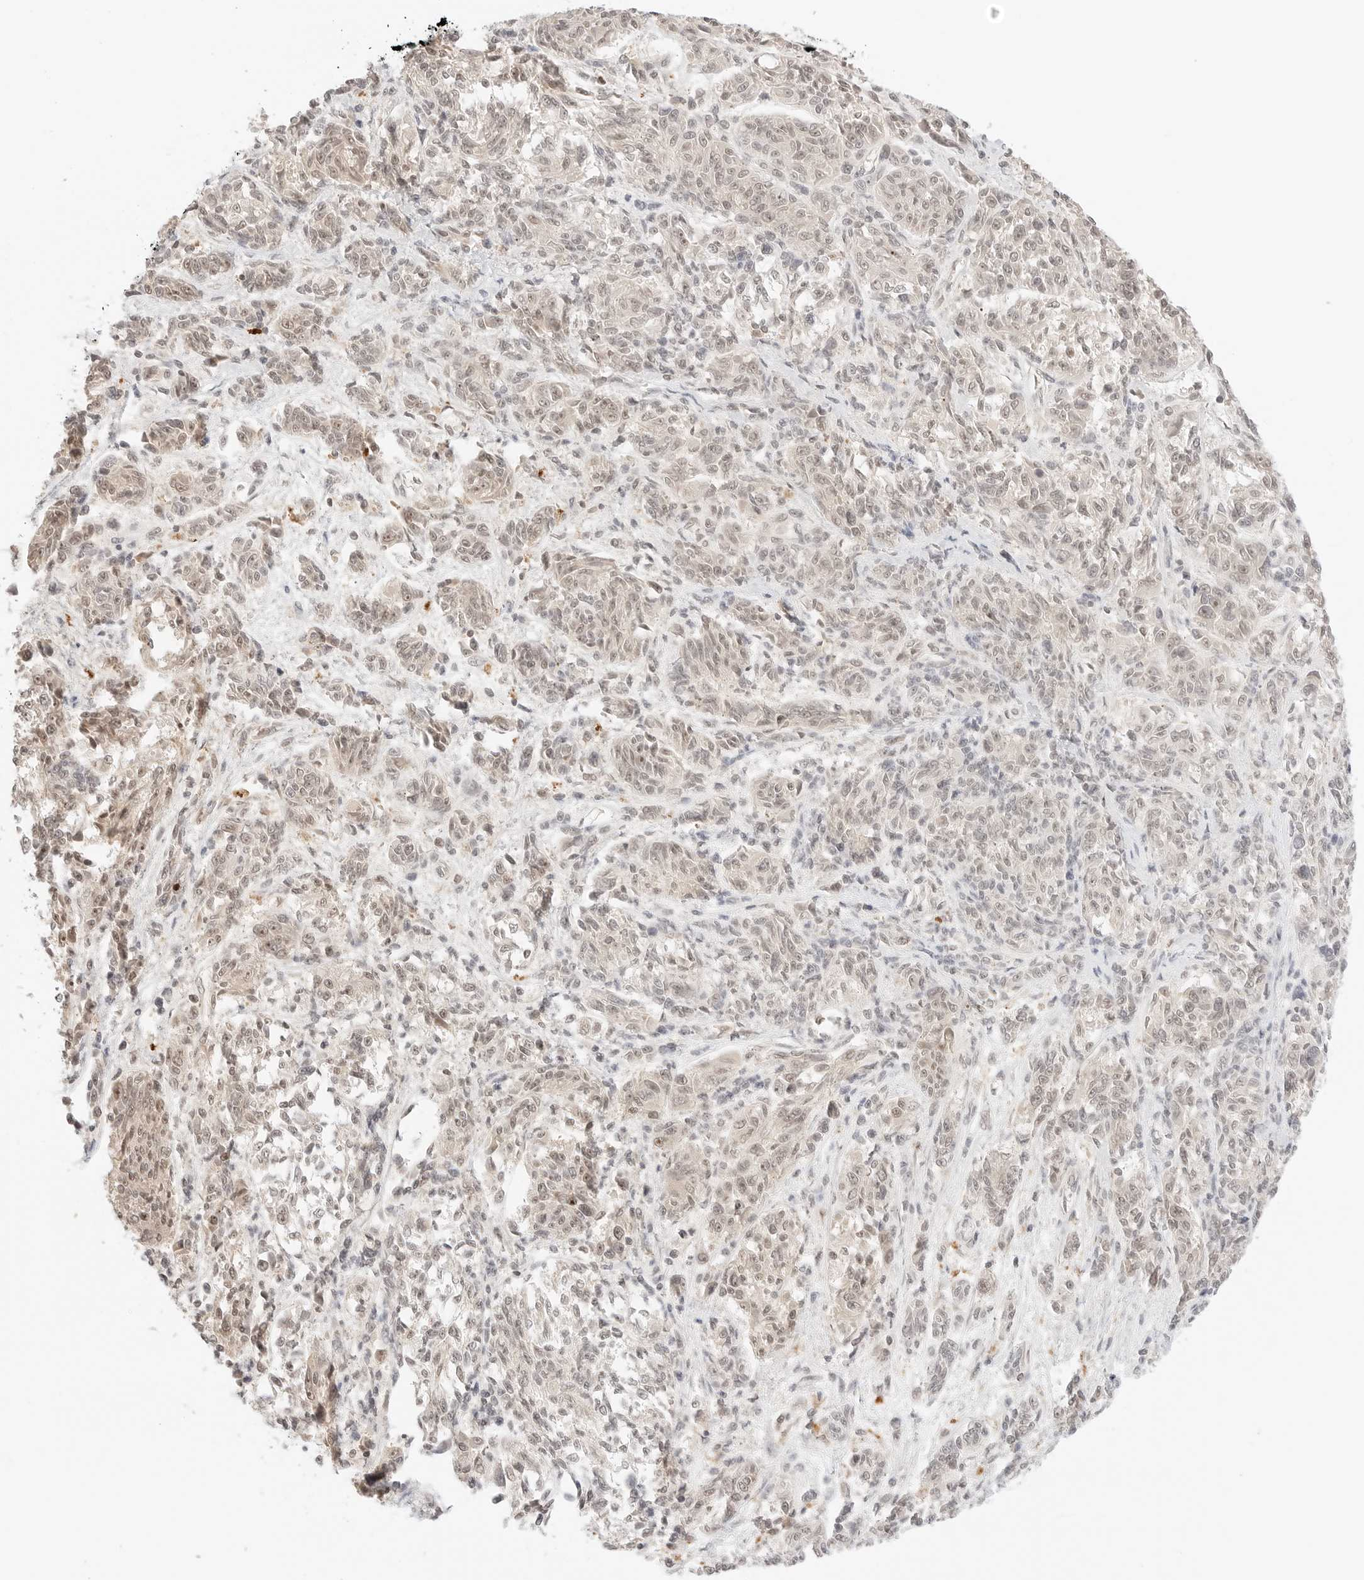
{"staining": {"intensity": "weak", "quantity": "25%-75%", "location": "nuclear"}, "tissue": "melanoma", "cell_type": "Tumor cells", "image_type": "cancer", "snomed": [{"axis": "morphology", "description": "Malignant melanoma, NOS"}, {"axis": "topography", "description": "Skin"}], "caption": "High-magnification brightfield microscopy of melanoma stained with DAB (3,3'-diaminobenzidine) (brown) and counterstained with hematoxylin (blue). tumor cells exhibit weak nuclear expression is seen in about25%-75% of cells.", "gene": "RPS6KL1", "patient": {"sex": "male", "age": 53}}